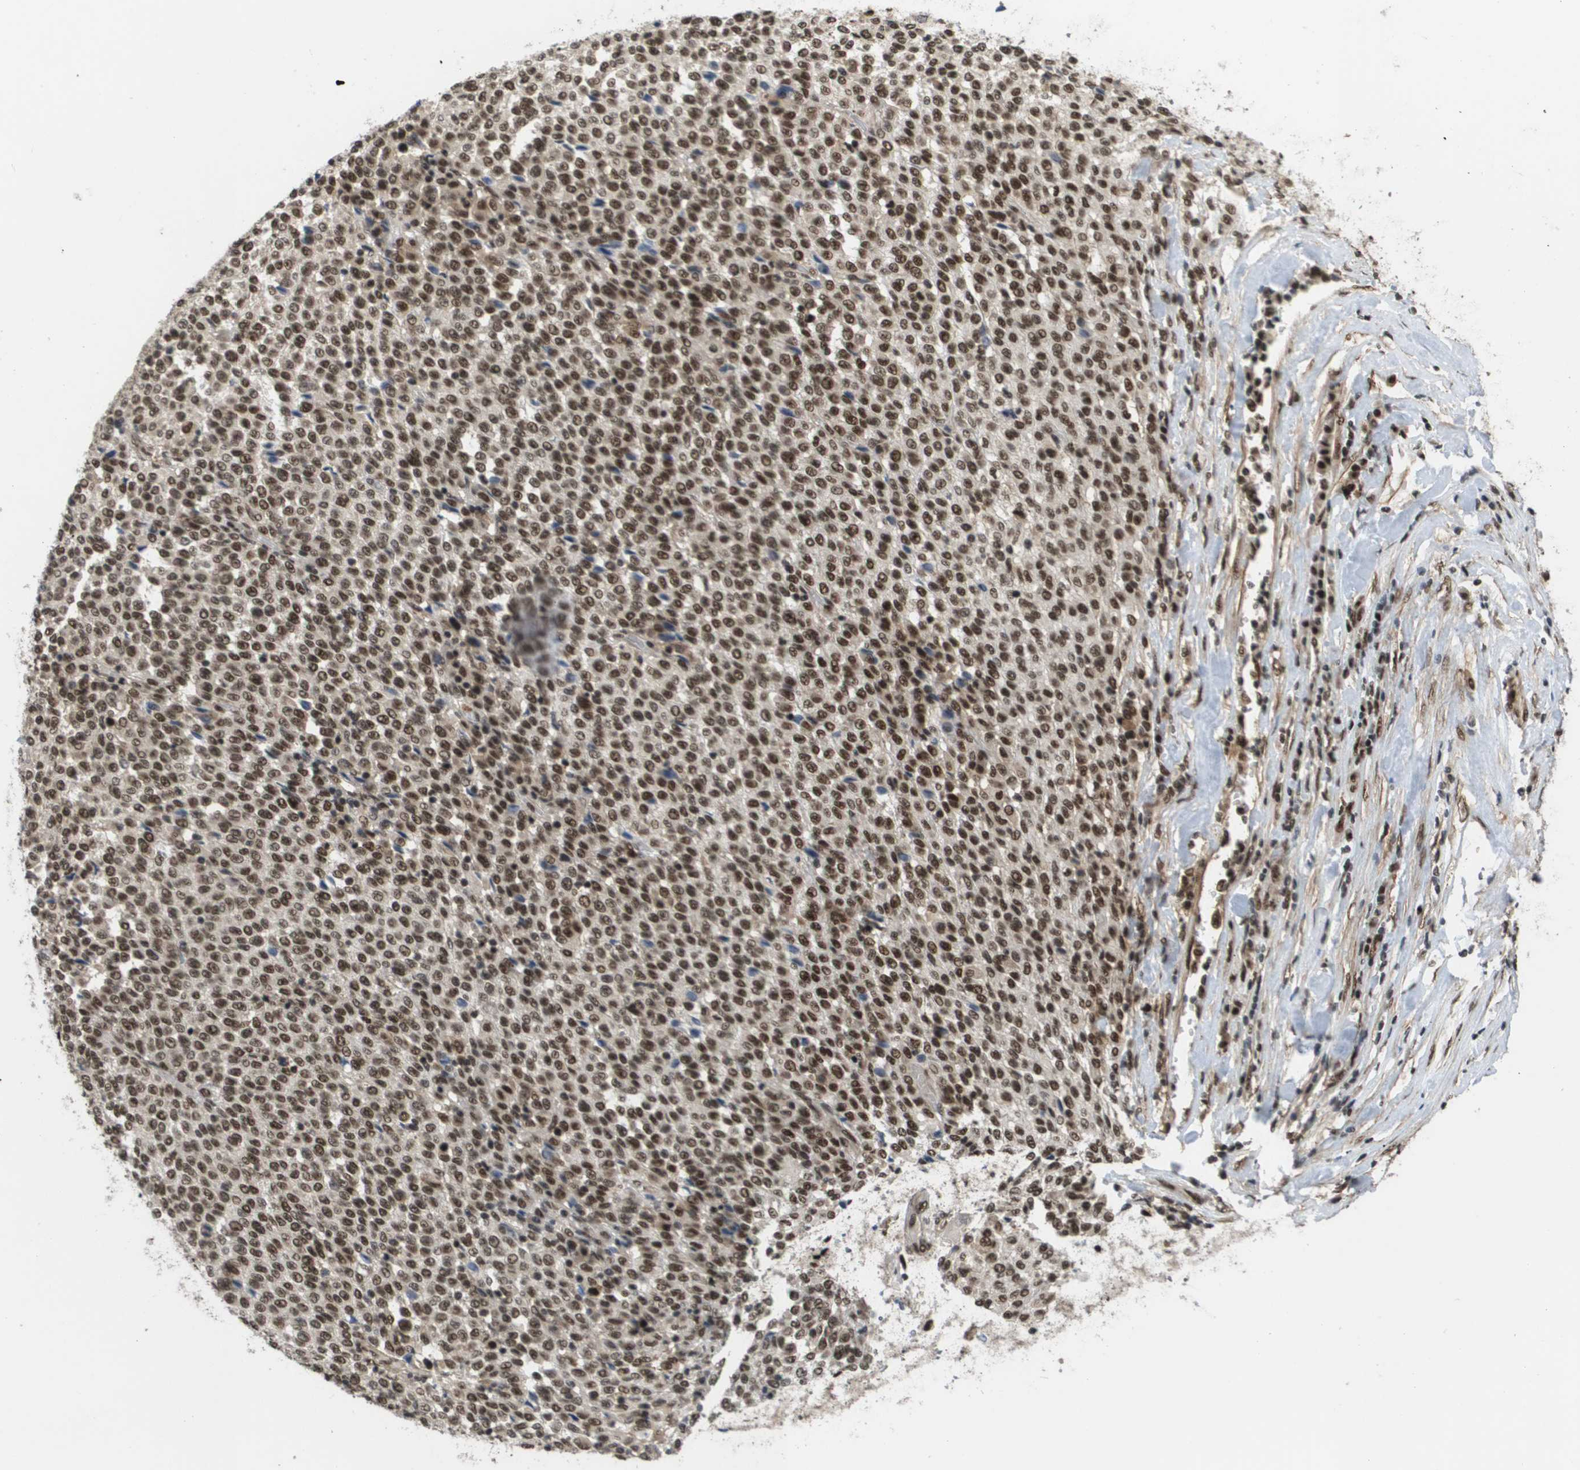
{"staining": {"intensity": "strong", "quantity": ">75%", "location": "nuclear"}, "tissue": "melanoma", "cell_type": "Tumor cells", "image_type": "cancer", "snomed": [{"axis": "morphology", "description": "Malignant melanoma, Metastatic site"}, {"axis": "topography", "description": "Pancreas"}], "caption": "Immunohistochemical staining of malignant melanoma (metastatic site) displays high levels of strong nuclear positivity in about >75% of tumor cells.", "gene": "PRCC", "patient": {"sex": "female", "age": 30}}